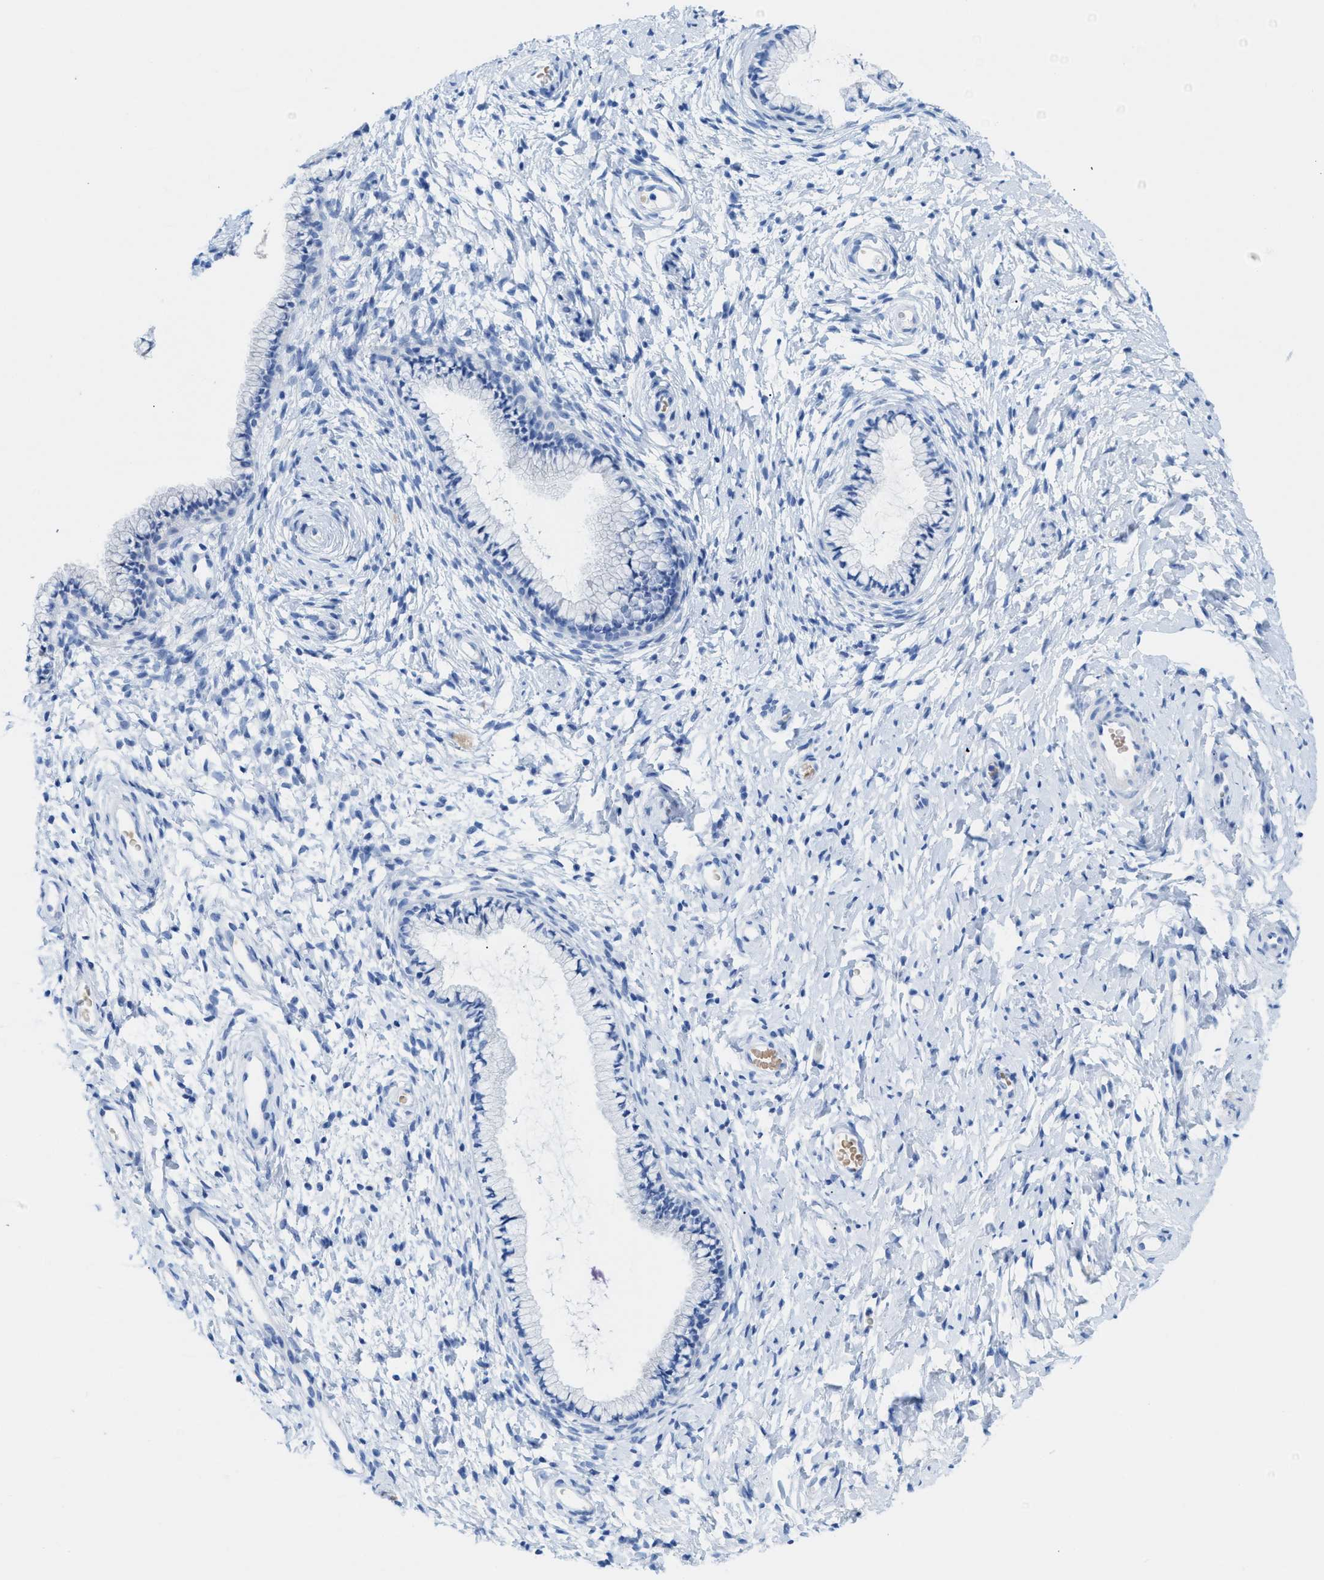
{"staining": {"intensity": "negative", "quantity": "none", "location": "none"}, "tissue": "cervix", "cell_type": "Glandular cells", "image_type": "normal", "snomed": [{"axis": "morphology", "description": "Normal tissue, NOS"}, {"axis": "topography", "description": "Cervix"}], "caption": "An immunohistochemistry (IHC) photomicrograph of benign cervix is shown. There is no staining in glandular cells of cervix. (Immunohistochemistry, brightfield microscopy, high magnification).", "gene": "ANKFN1", "patient": {"sex": "female", "age": 72}}